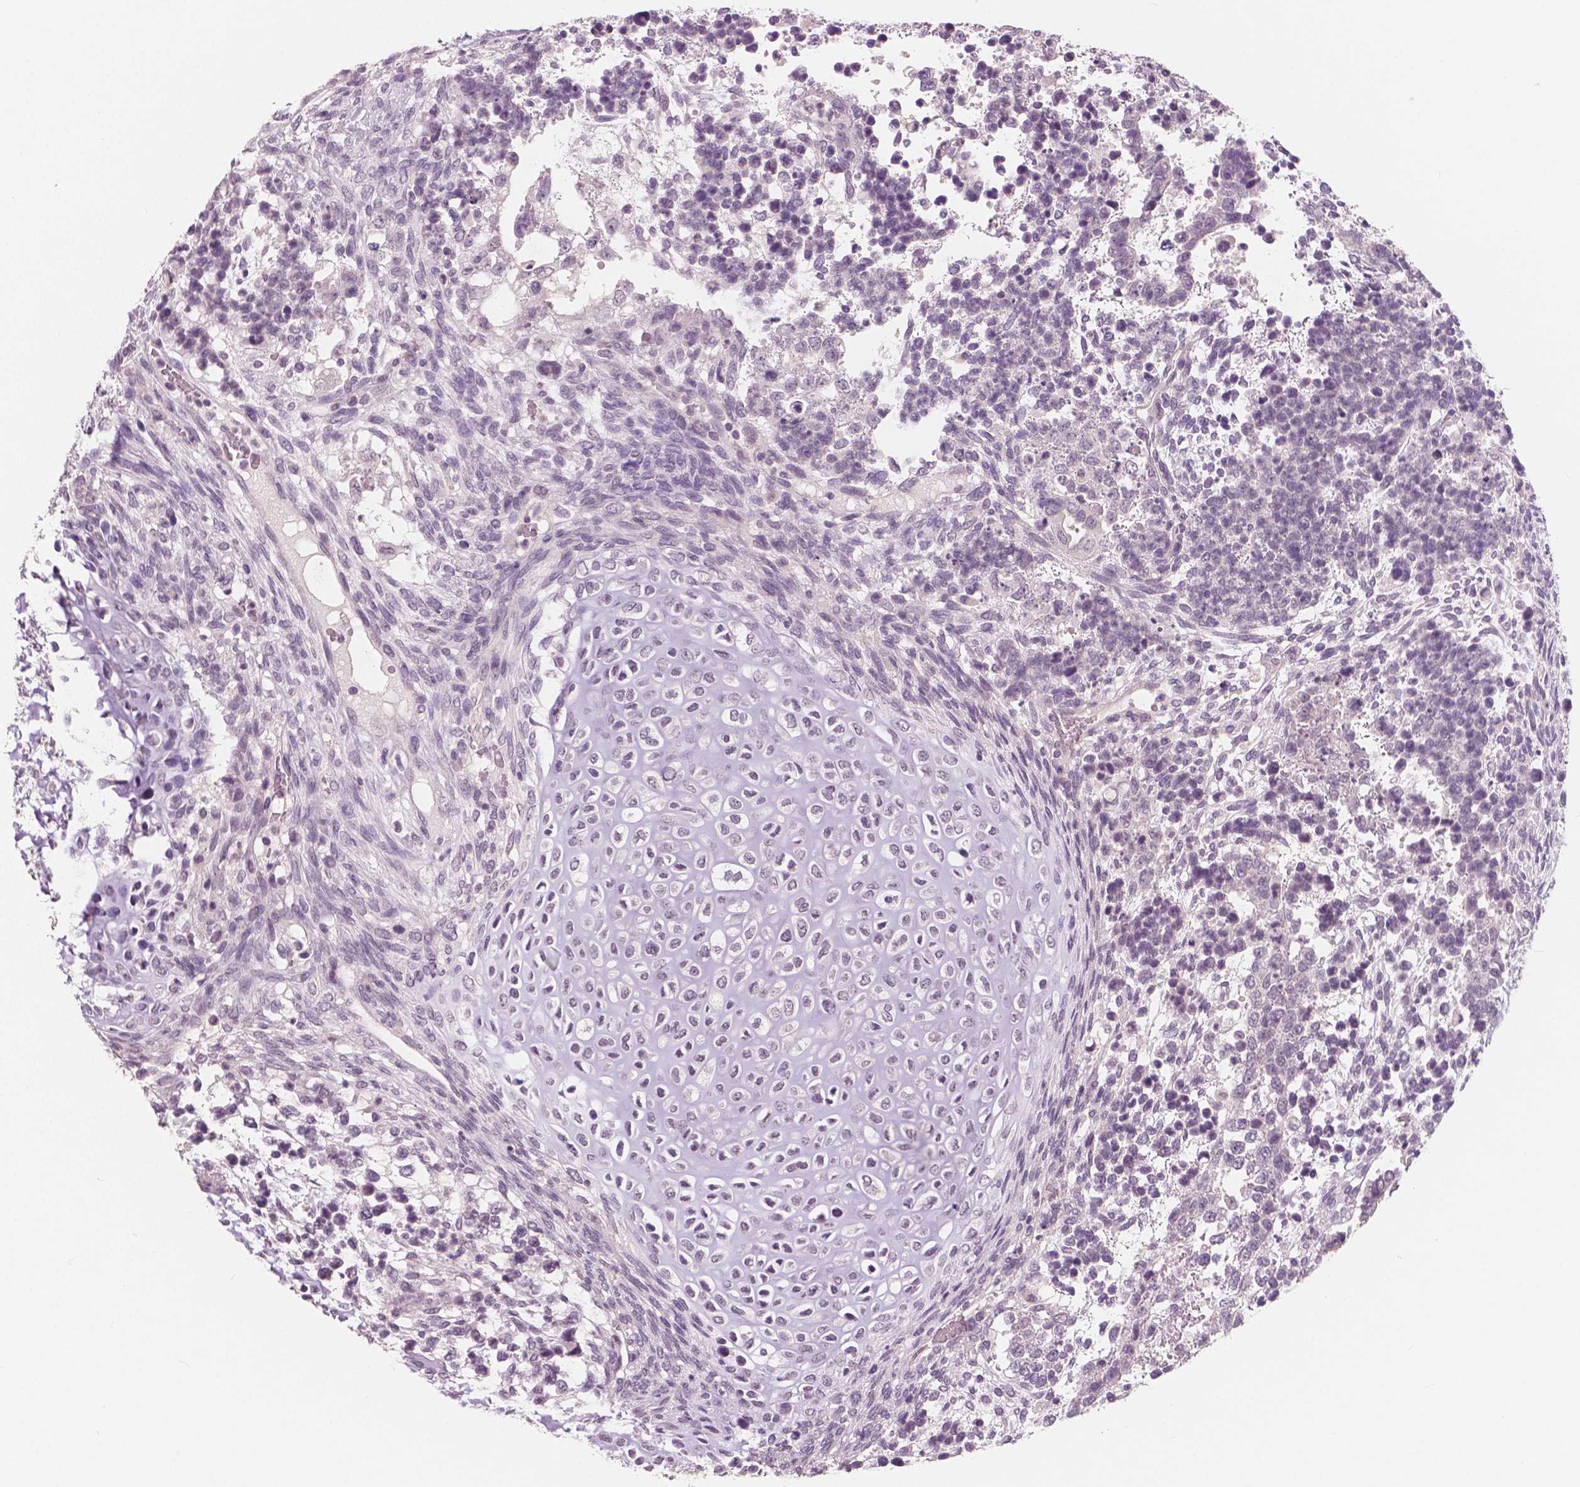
{"staining": {"intensity": "negative", "quantity": "none", "location": "none"}, "tissue": "testis cancer", "cell_type": "Tumor cells", "image_type": "cancer", "snomed": [{"axis": "morphology", "description": "Carcinoma, Embryonal, NOS"}, {"axis": "topography", "description": "Testis"}], "caption": "IHC photomicrograph of neoplastic tissue: human testis embryonal carcinoma stained with DAB (3,3'-diaminobenzidine) shows no significant protein staining in tumor cells.", "gene": "RNASE7", "patient": {"sex": "male", "age": 23}}